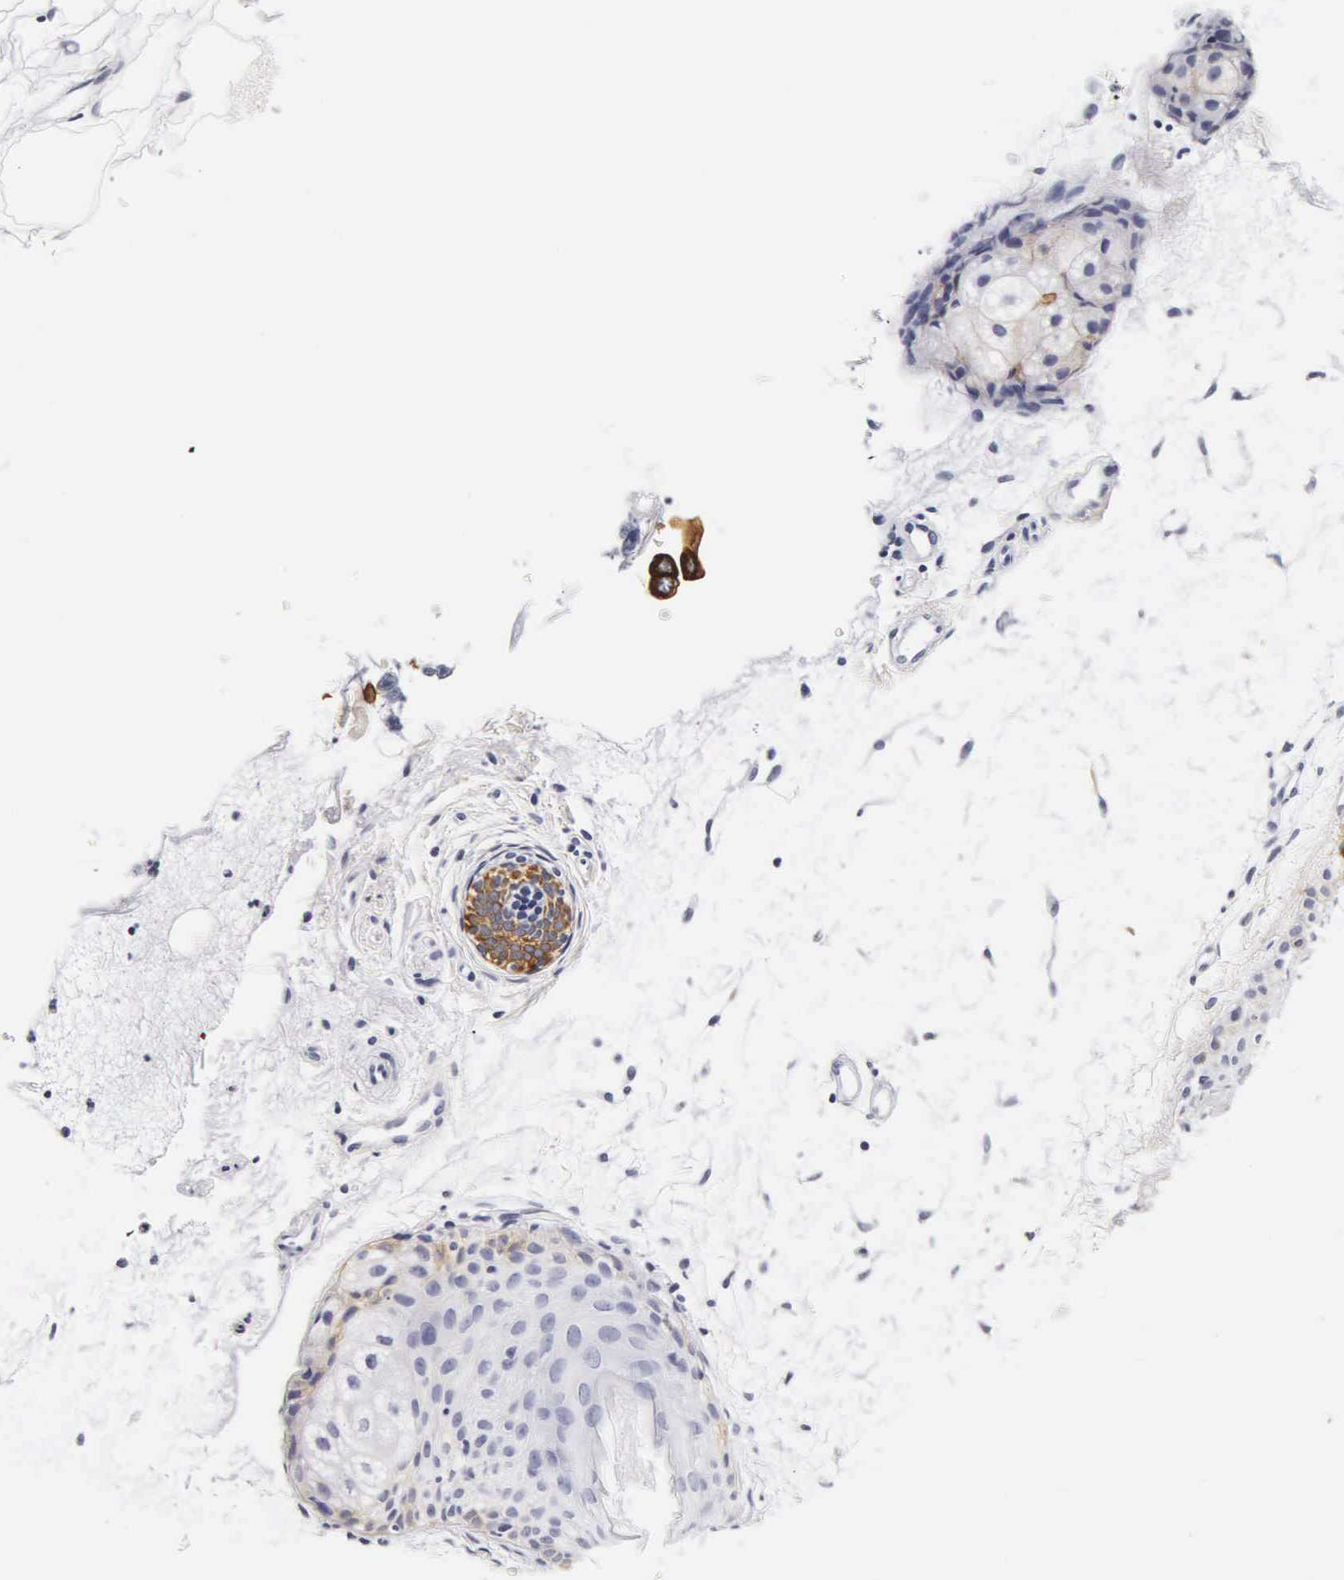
{"staining": {"intensity": "negative", "quantity": "none", "location": "none"}, "tissue": "skin", "cell_type": "Fibroblasts", "image_type": "normal", "snomed": [{"axis": "morphology", "description": "Normal tissue, NOS"}, {"axis": "topography", "description": "Skin"}], "caption": "This micrograph is of benign skin stained with IHC to label a protein in brown with the nuclei are counter-stained blue. There is no positivity in fibroblasts. Brightfield microscopy of immunohistochemistry stained with DAB (brown) and hematoxylin (blue), captured at high magnification.", "gene": "KRT18", "patient": {"sex": "female", "age": 90}}